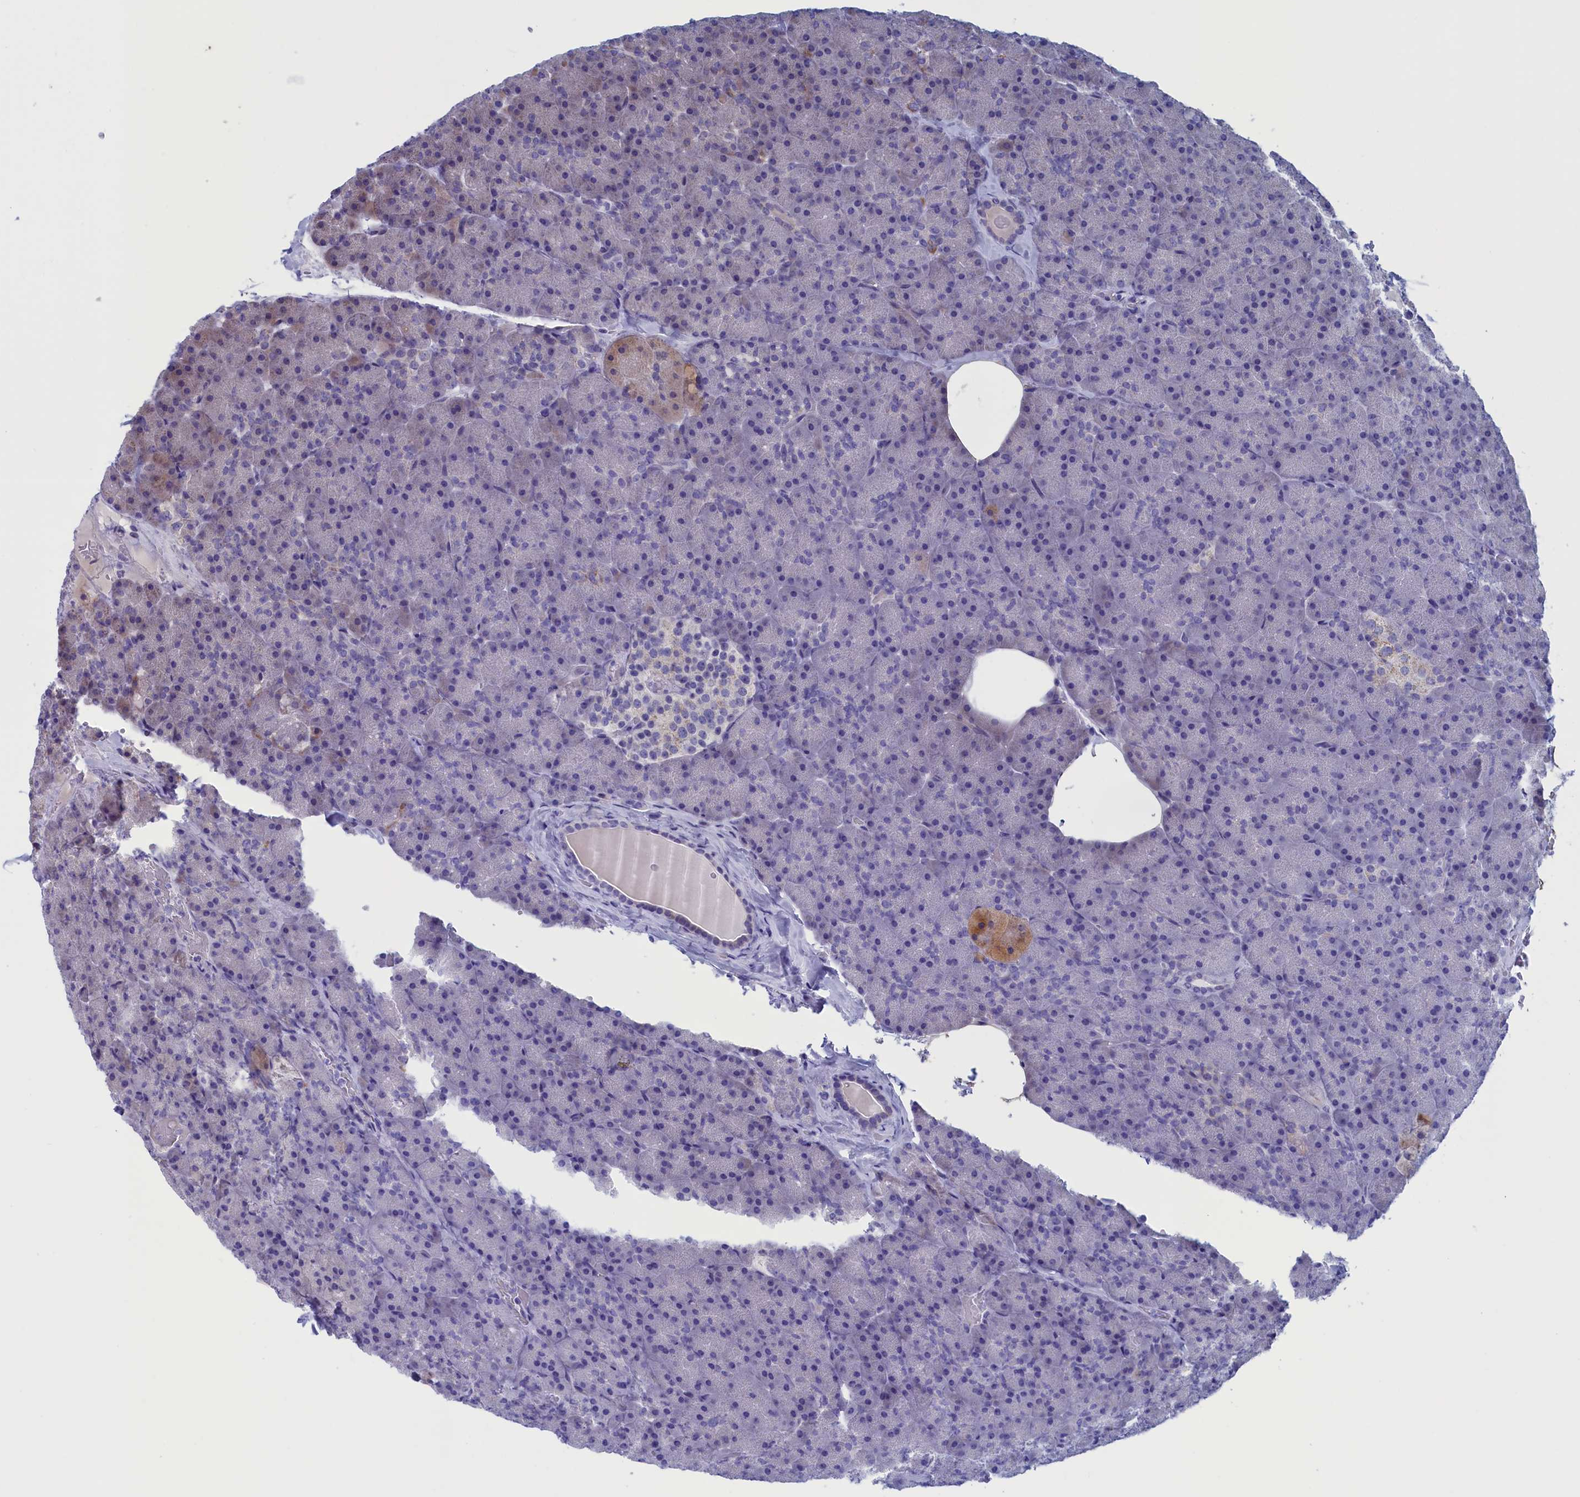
{"staining": {"intensity": "negative", "quantity": "none", "location": "none"}, "tissue": "pancreas", "cell_type": "Exocrine glandular cells", "image_type": "normal", "snomed": [{"axis": "morphology", "description": "Normal tissue, NOS"}, {"axis": "topography", "description": "Pancreas"}], "caption": "This is an IHC image of normal pancreas. There is no expression in exocrine glandular cells.", "gene": "NIBAN3", "patient": {"sex": "male", "age": 36}}